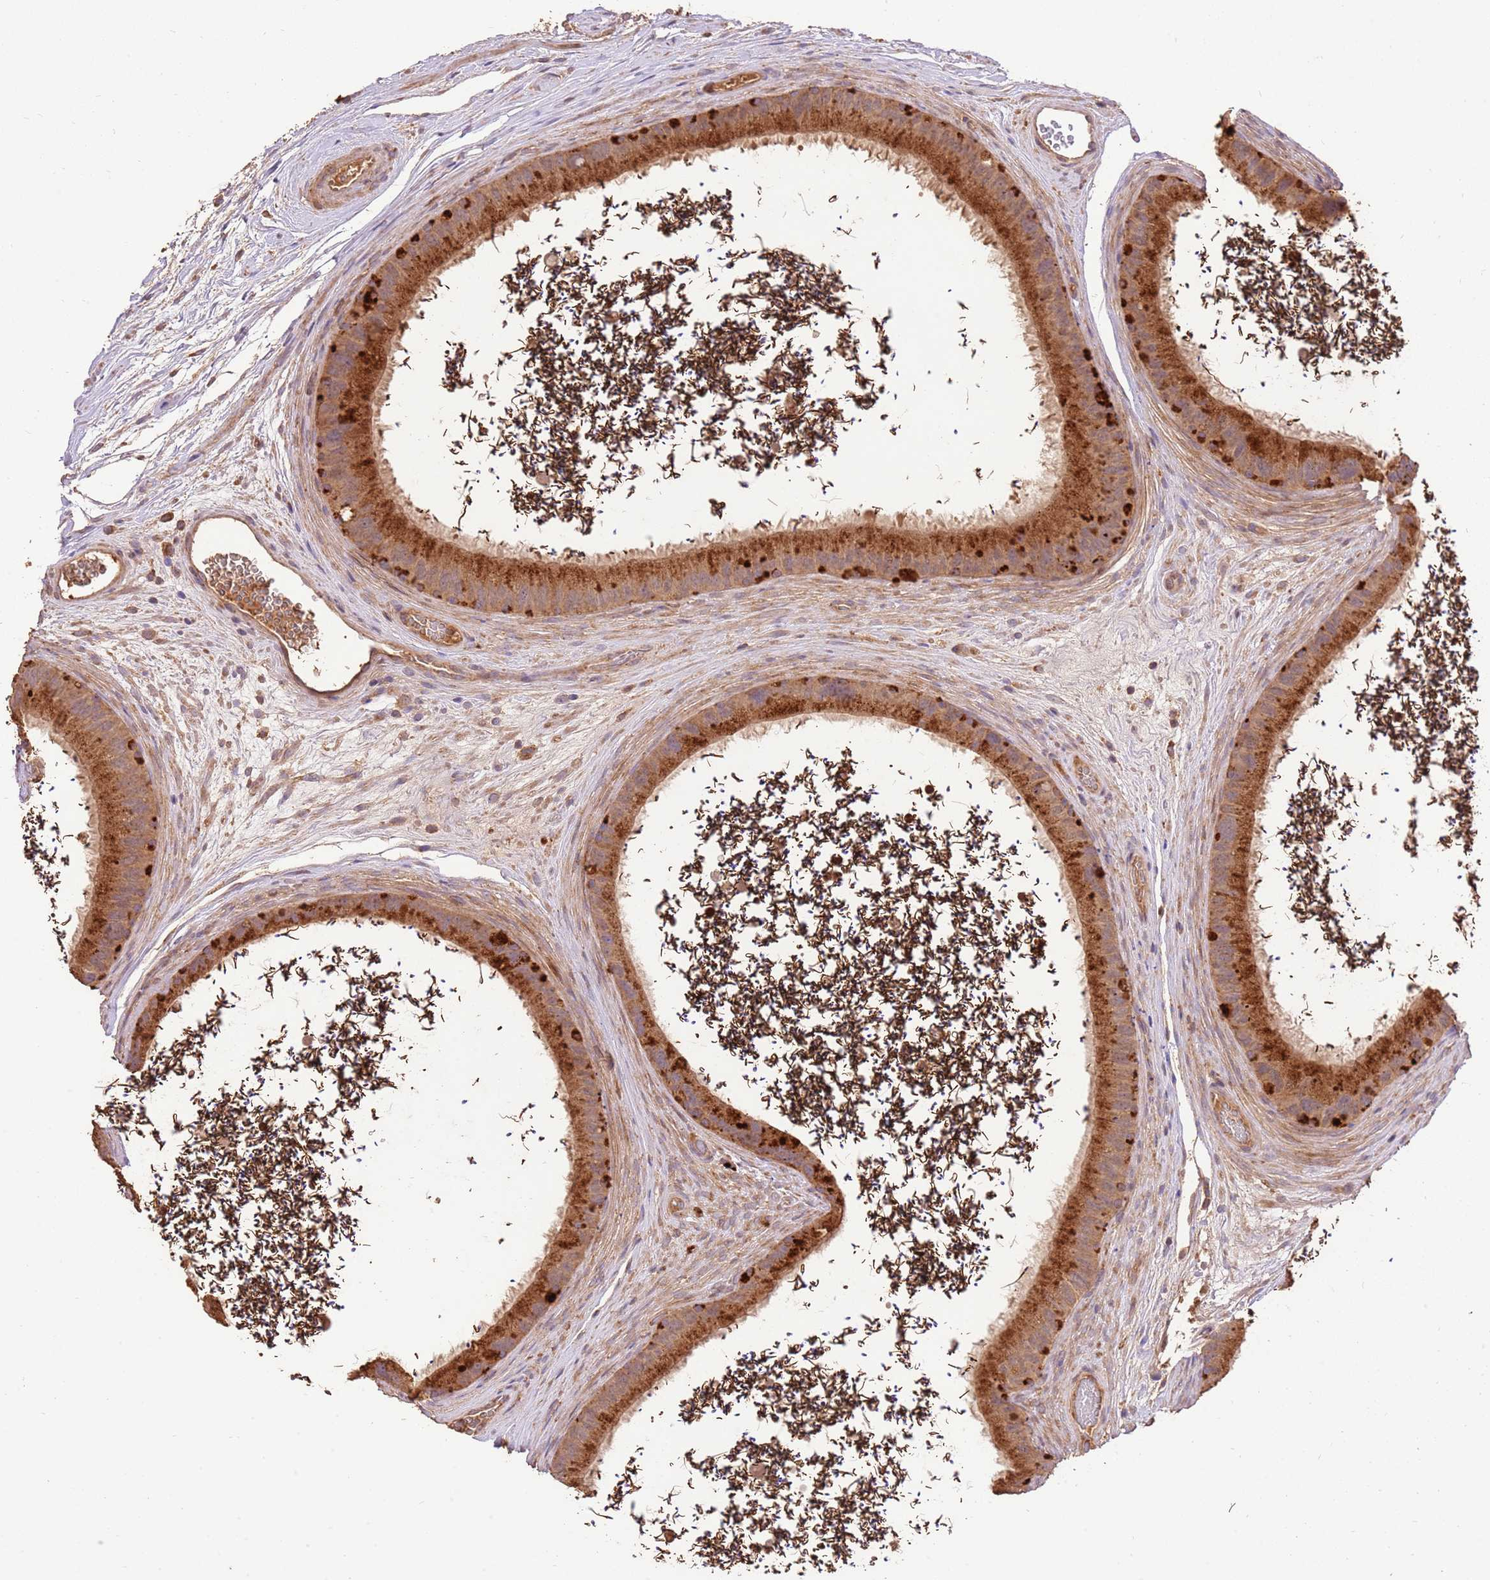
{"staining": {"intensity": "strong", "quantity": "25%-75%", "location": "cytoplasmic/membranous"}, "tissue": "epididymis", "cell_type": "Glandular cells", "image_type": "normal", "snomed": [{"axis": "morphology", "description": "Normal tissue, NOS"}, {"axis": "topography", "description": "Epididymis, spermatic cord, NOS"}], "caption": "A brown stain labels strong cytoplasmic/membranous positivity of a protein in glandular cells of unremarkable epididymis.", "gene": "LRRC28", "patient": {"sex": "male", "age": 50}}